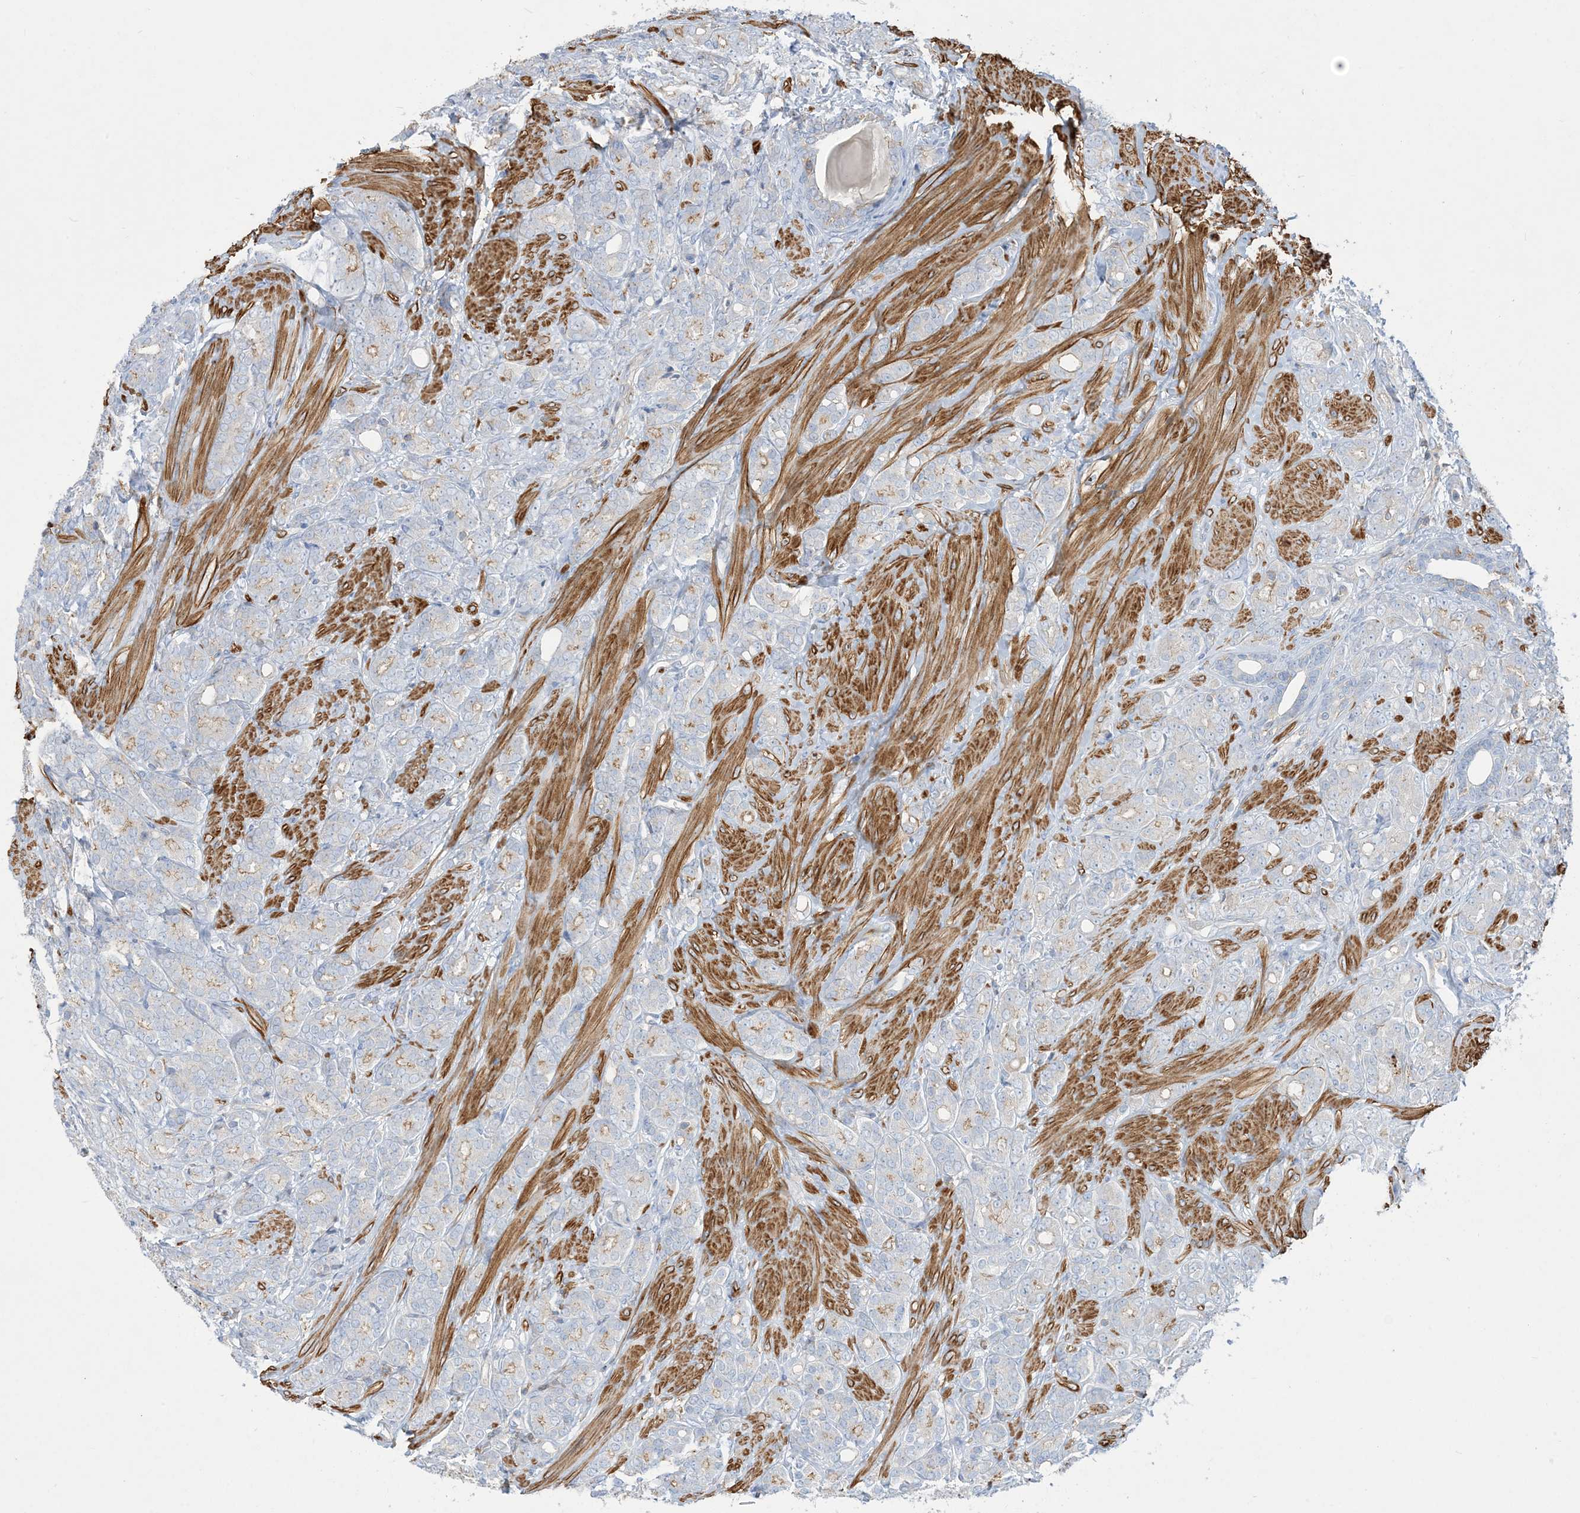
{"staining": {"intensity": "negative", "quantity": "none", "location": "none"}, "tissue": "prostate cancer", "cell_type": "Tumor cells", "image_type": "cancer", "snomed": [{"axis": "morphology", "description": "Adenocarcinoma, High grade"}, {"axis": "topography", "description": "Prostate"}], "caption": "A photomicrograph of human prostate high-grade adenocarcinoma is negative for staining in tumor cells.", "gene": "GTF3C2", "patient": {"sex": "male", "age": 62}}